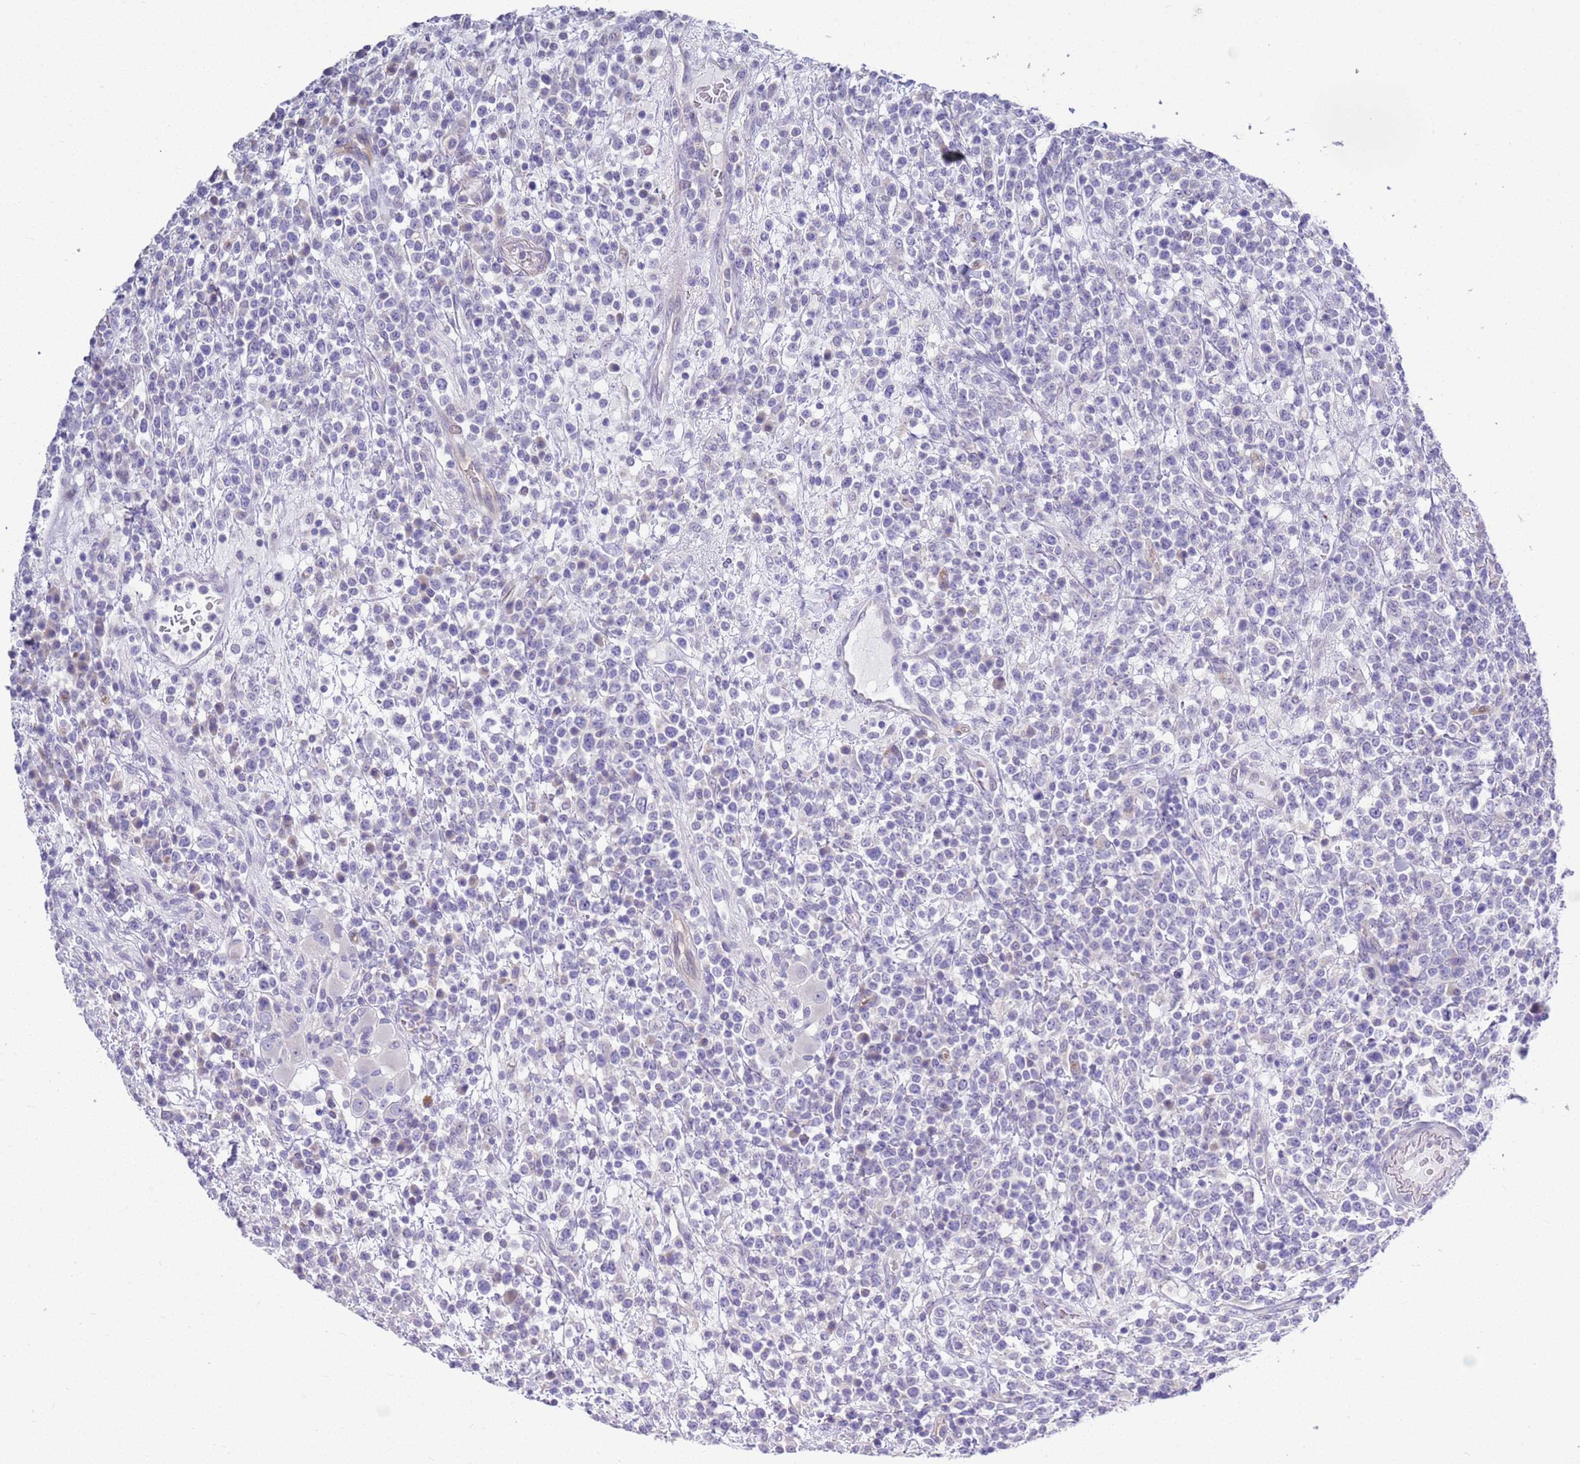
{"staining": {"intensity": "negative", "quantity": "none", "location": "none"}, "tissue": "lymphoma", "cell_type": "Tumor cells", "image_type": "cancer", "snomed": [{"axis": "morphology", "description": "Malignant lymphoma, non-Hodgkin's type, High grade"}, {"axis": "topography", "description": "Colon"}], "caption": "Tumor cells are negative for protein expression in human lymphoma.", "gene": "BRMS1L", "patient": {"sex": "female", "age": 53}}